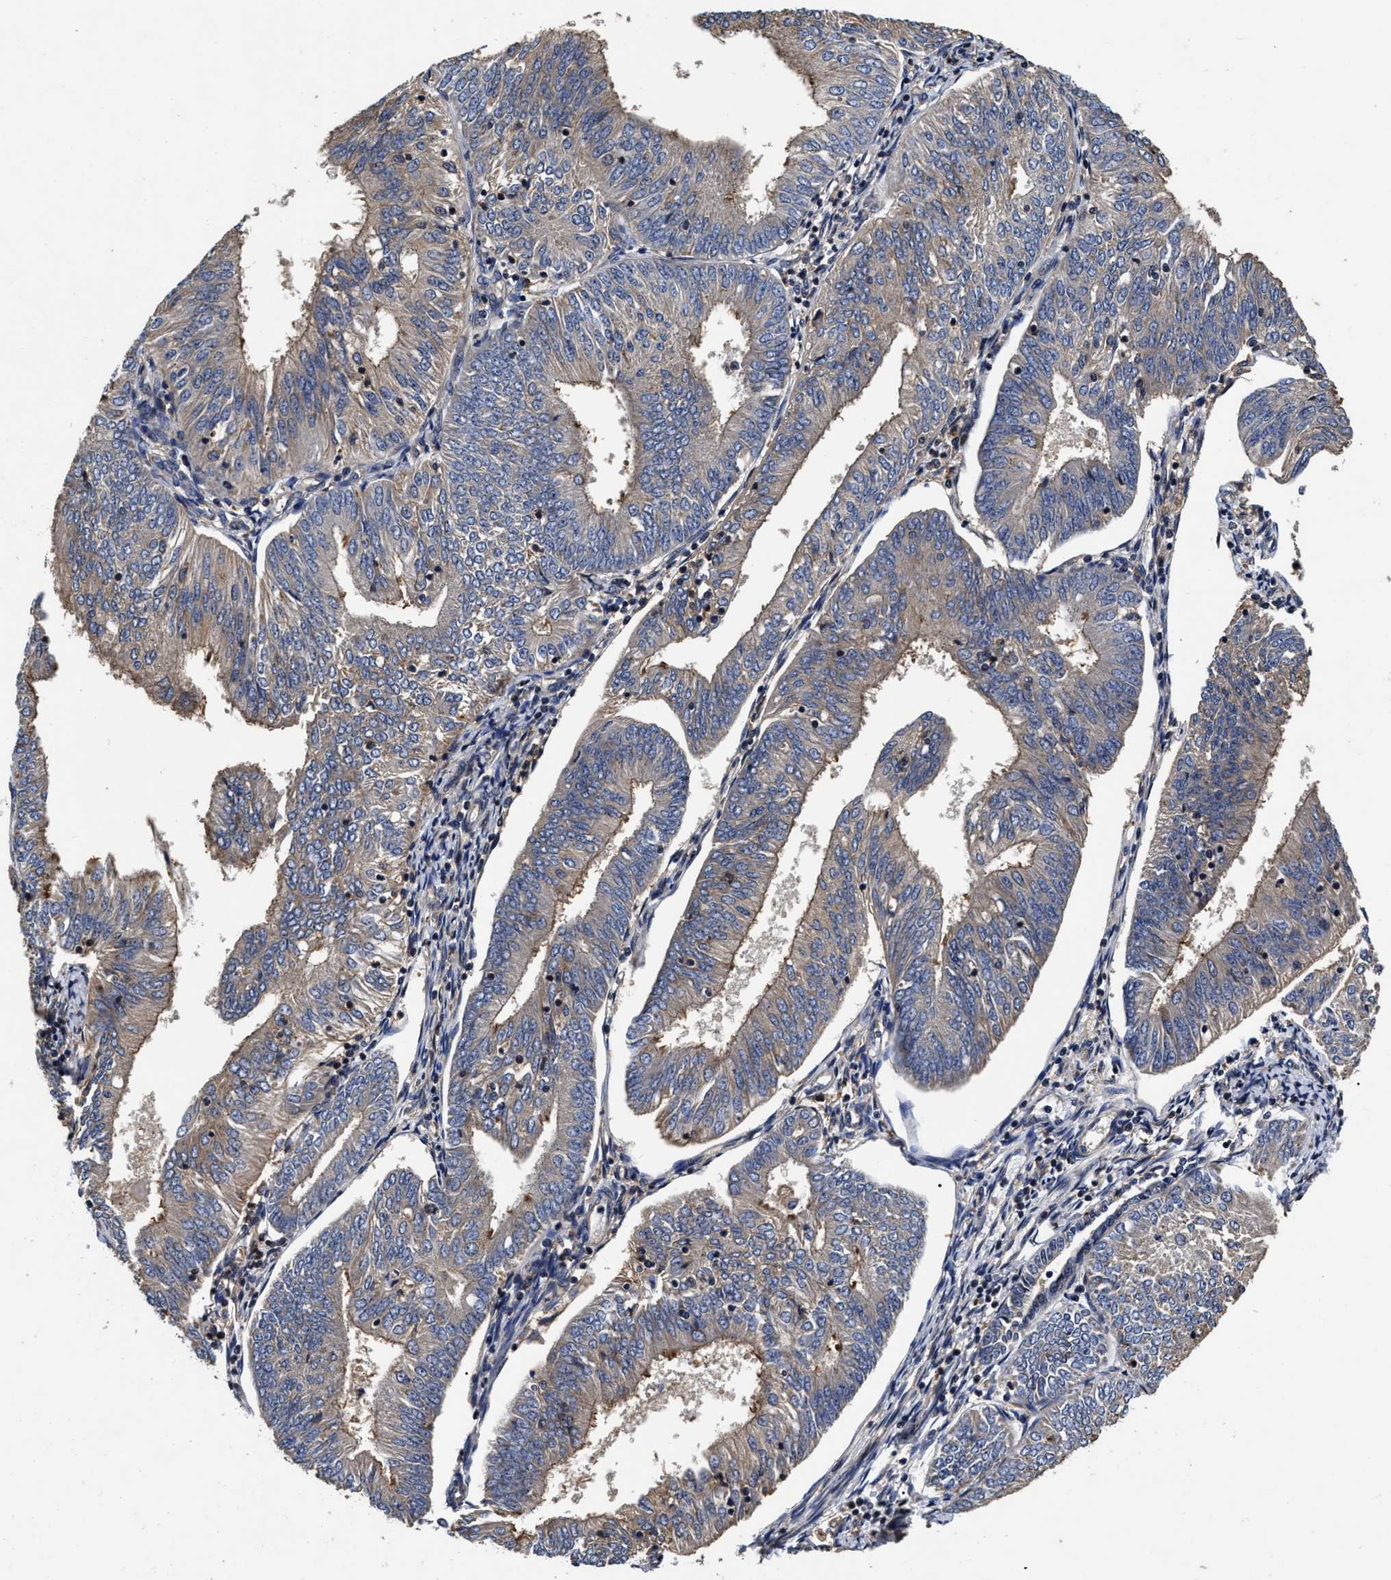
{"staining": {"intensity": "weak", "quantity": "<25%", "location": "cytoplasmic/membranous"}, "tissue": "endometrial cancer", "cell_type": "Tumor cells", "image_type": "cancer", "snomed": [{"axis": "morphology", "description": "Adenocarcinoma, NOS"}, {"axis": "topography", "description": "Endometrium"}], "caption": "The immunohistochemistry (IHC) image has no significant positivity in tumor cells of endometrial cancer (adenocarcinoma) tissue.", "gene": "ABCG8", "patient": {"sex": "female", "age": 58}}